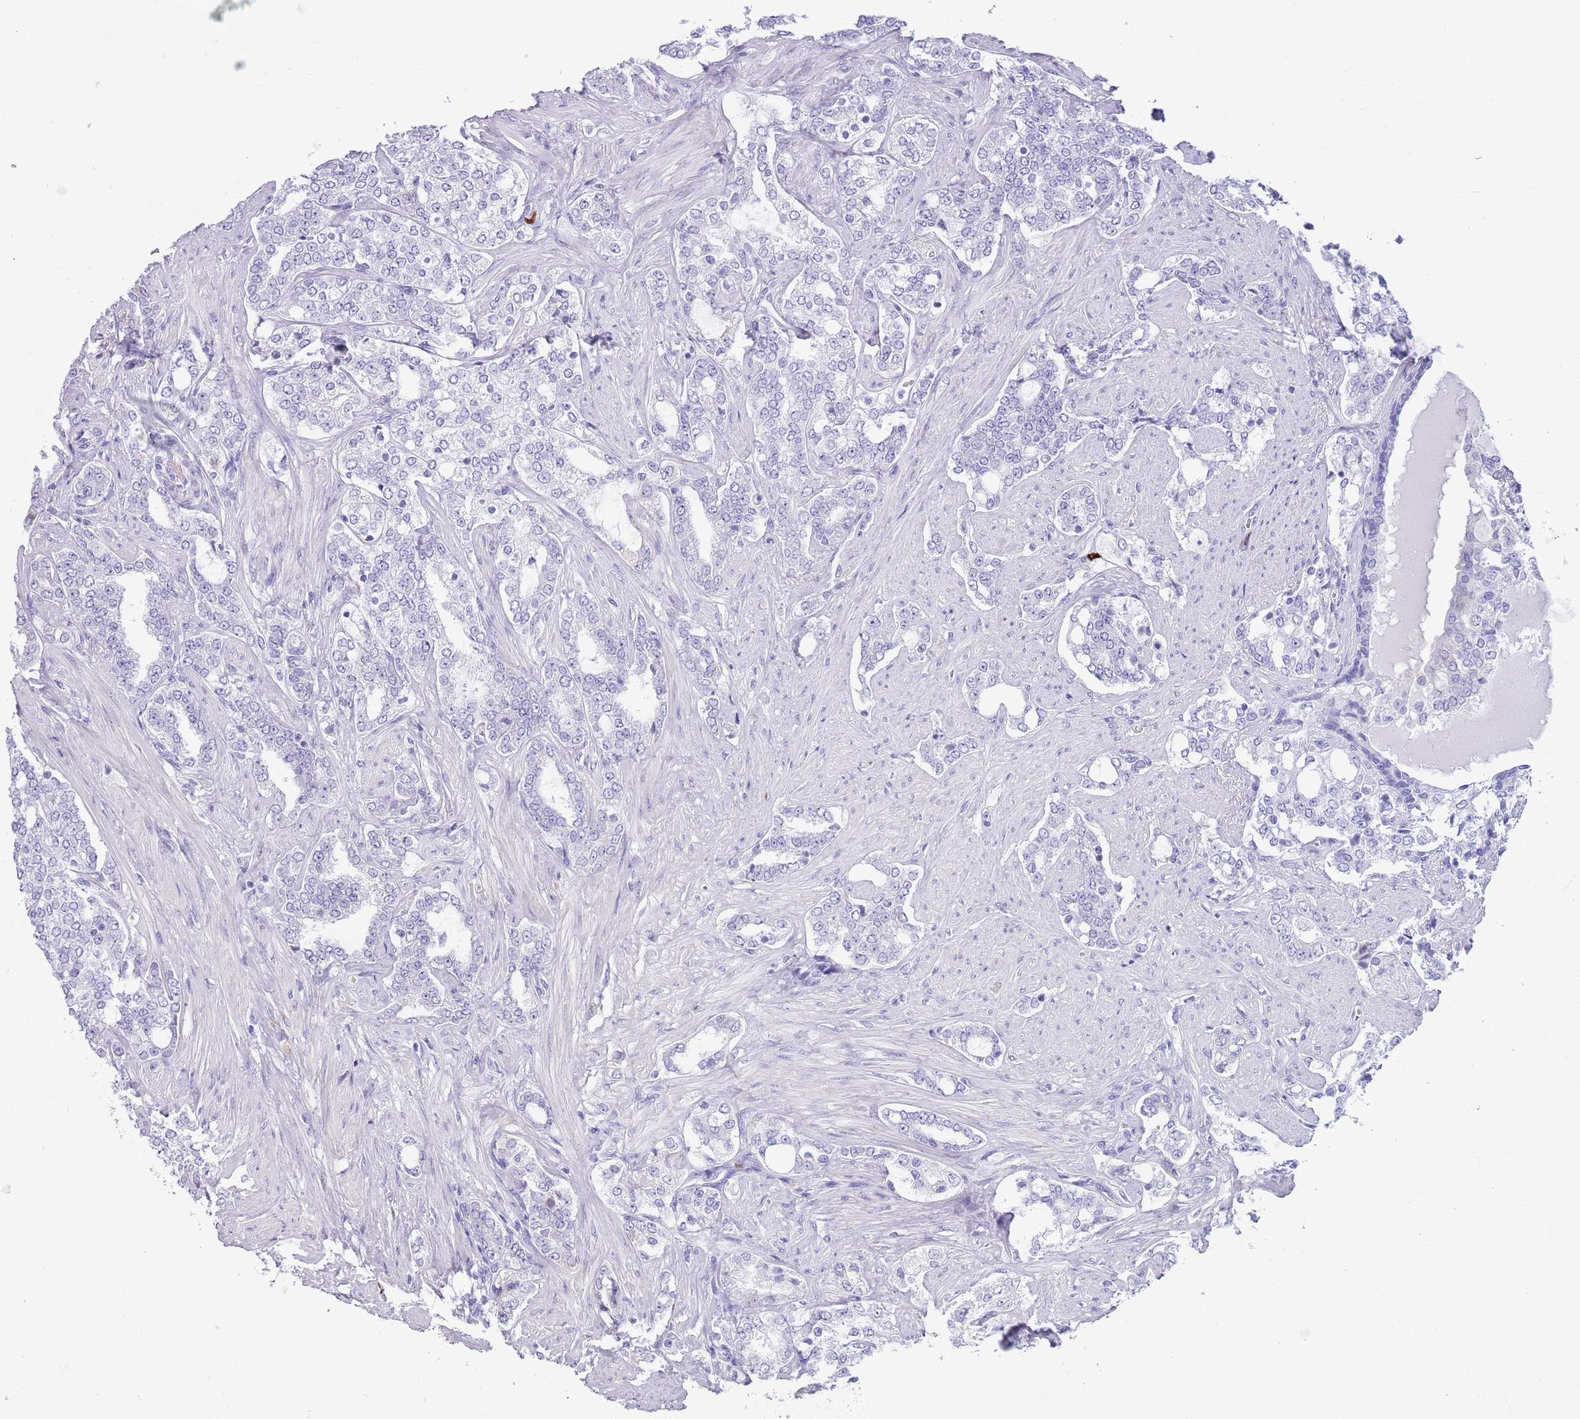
{"staining": {"intensity": "negative", "quantity": "none", "location": "none"}, "tissue": "prostate cancer", "cell_type": "Tumor cells", "image_type": "cancer", "snomed": [{"axis": "morphology", "description": "Adenocarcinoma, High grade"}, {"axis": "topography", "description": "Prostate"}], "caption": "The IHC histopathology image has no significant positivity in tumor cells of prostate cancer tissue.", "gene": "LY6G5B", "patient": {"sex": "male", "age": 64}}